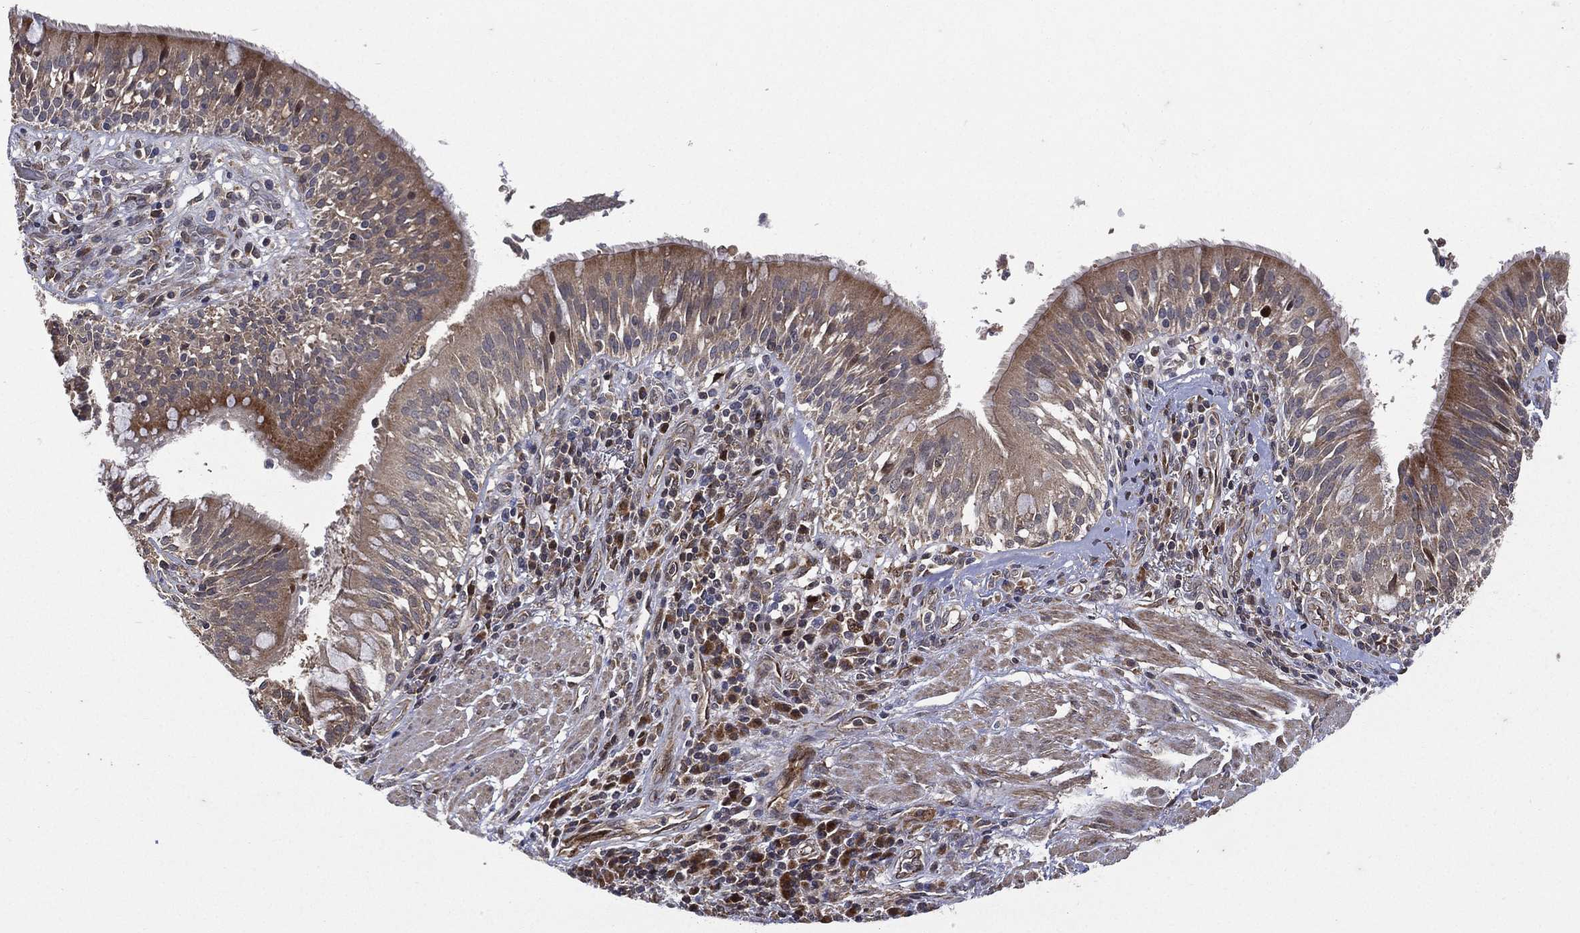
{"staining": {"intensity": "strong", "quantity": "25%-75%", "location": "cytoplasmic/membranous"}, "tissue": "bronchus", "cell_type": "Respiratory epithelial cells", "image_type": "normal", "snomed": [{"axis": "morphology", "description": "Normal tissue, NOS"}, {"axis": "morphology", "description": "Squamous cell carcinoma, NOS"}, {"axis": "topography", "description": "Bronchus"}, {"axis": "topography", "description": "Lung"}], "caption": "Respiratory epithelial cells show high levels of strong cytoplasmic/membranous expression in approximately 25%-75% of cells in benign bronchus.", "gene": "RAB11FIP4", "patient": {"sex": "male", "age": 64}}